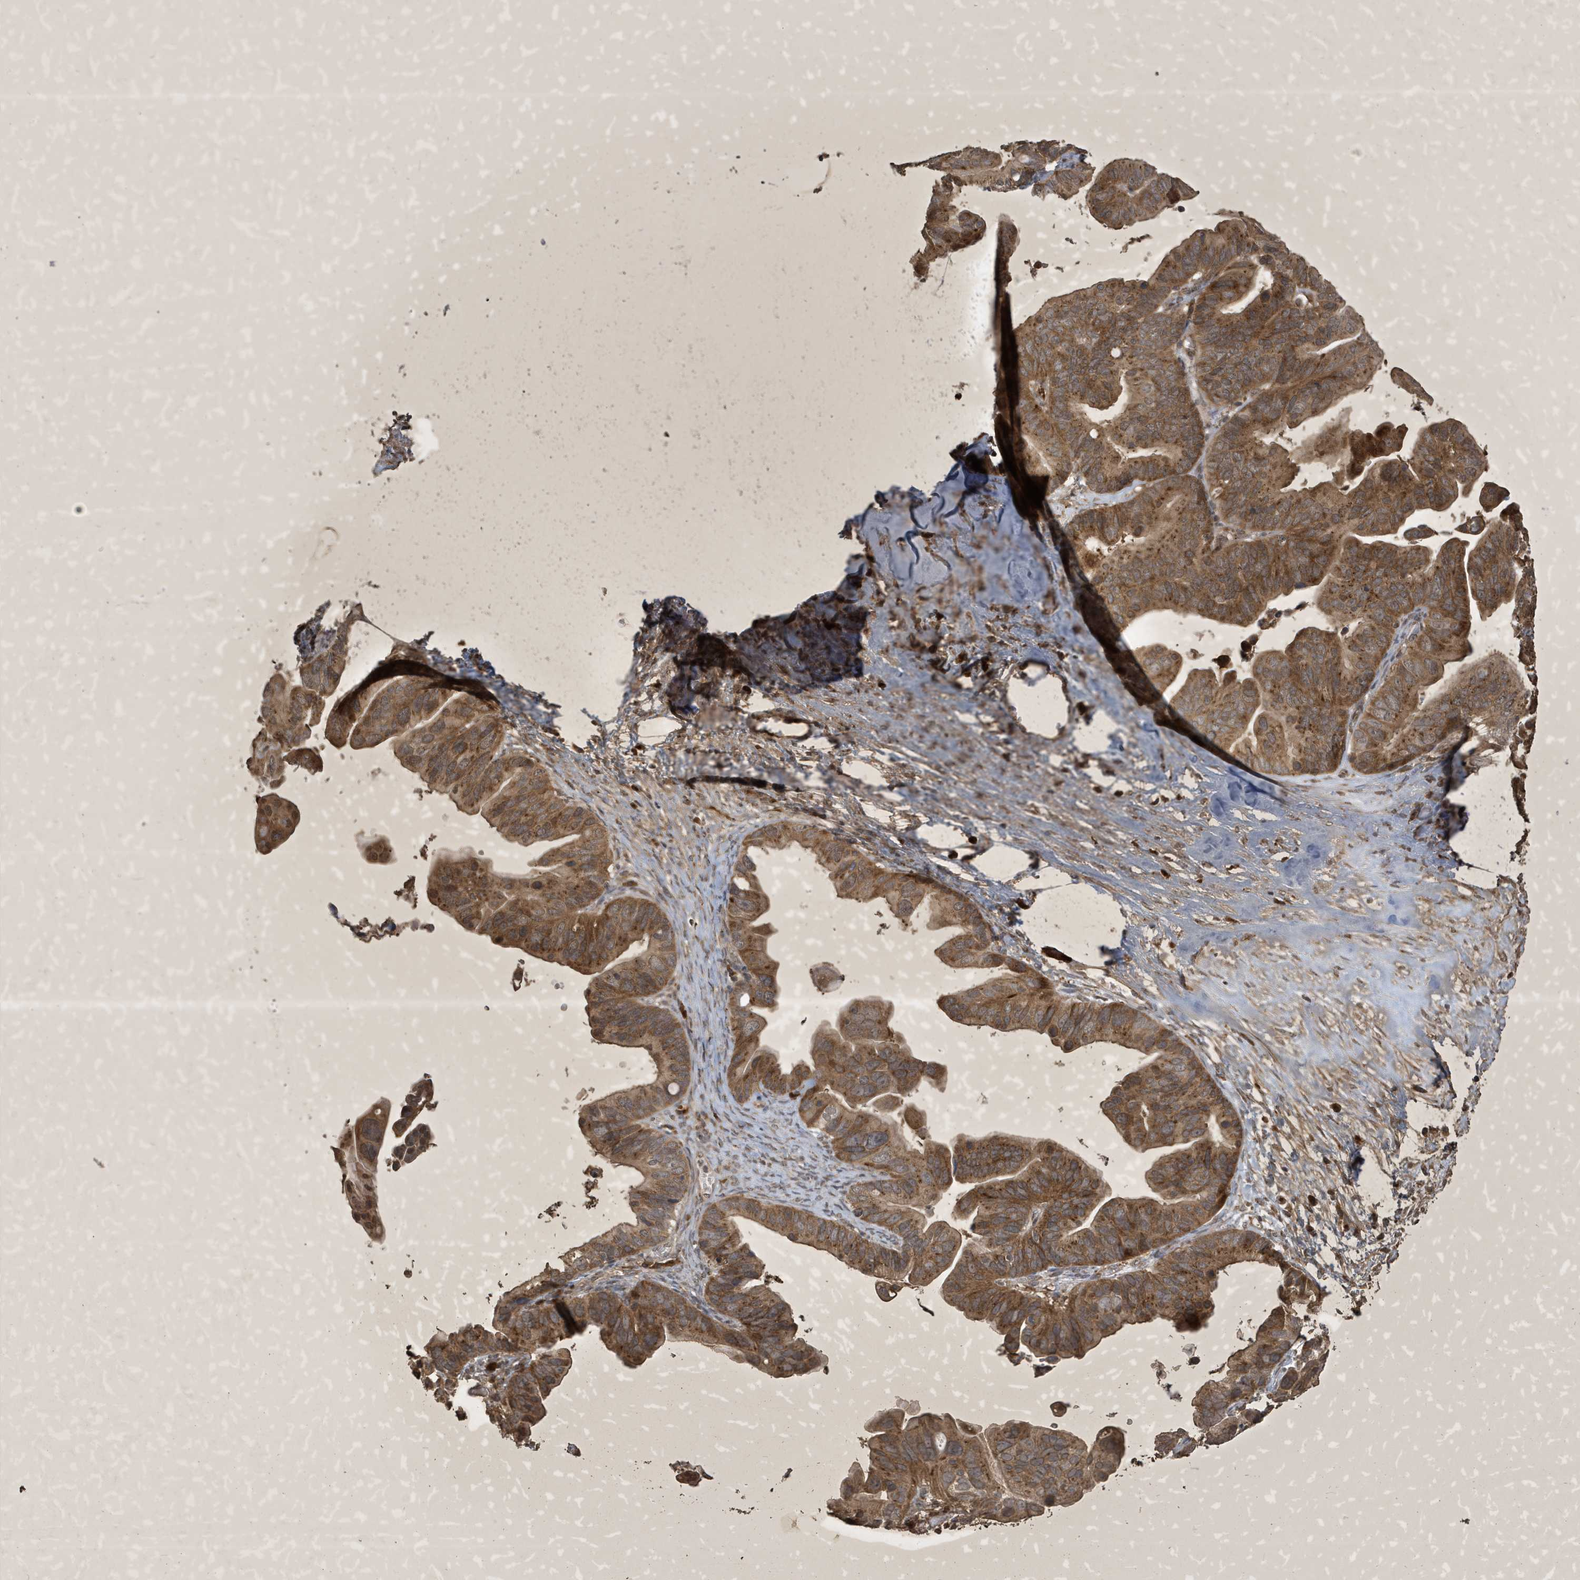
{"staining": {"intensity": "moderate", "quantity": ">75%", "location": "cytoplasmic/membranous"}, "tissue": "ovarian cancer", "cell_type": "Tumor cells", "image_type": "cancer", "snomed": [{"axis": "morphology", "description": "Cystadenocarcinoma, serous, NOS"}, {"axis": "topography", "description": "Ovary"}], "caption": "Immunohistochemical staining of human serous cystadenocarcinoma (ovarian) displays medium levels of moderate cytoplasmic/membranous protein positivity in approximately >75% of tumor cells.", "gene": "STX10", "patient": {"sex": "female", "age": 56}}